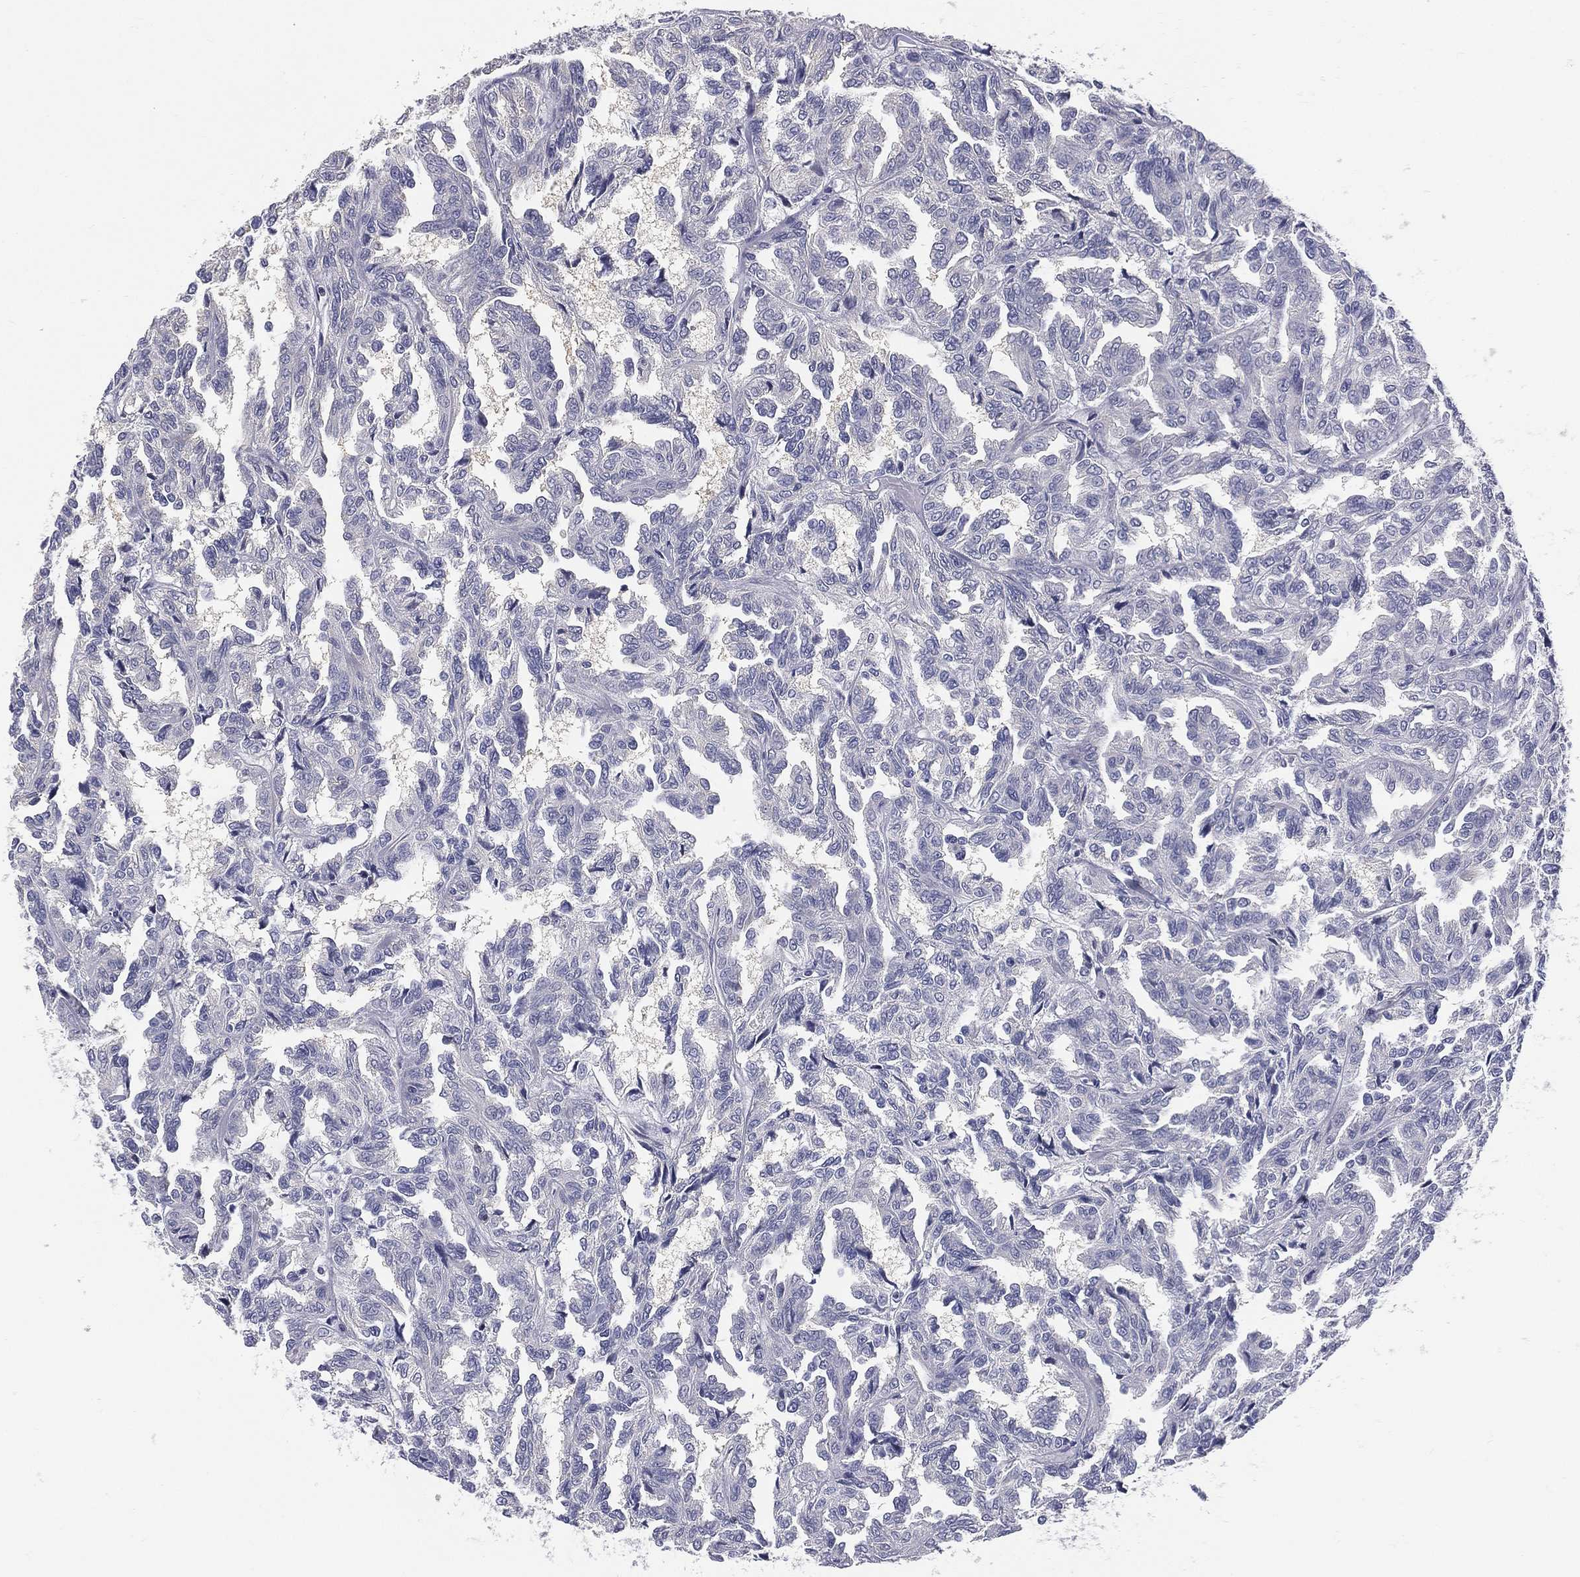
{"staining": {"intensity": "negative", "quantity": "none", "location": "none"}, "tissue": "renal cancer", "cell_type": "Tumor cells", "image_type": "cancer", "snomed": [{"axis": "morphology", "description": "Adenocarcinoma, NOS"}, {"axis": "topography", "description": "Kidney"}], "caption": "The immunohistochemistry image has no significant positivity in tumor cells of renal adenocarcinoma tissue.", "gene": "ETNPPL", "patient": {"sex": "male", "age": 79}}